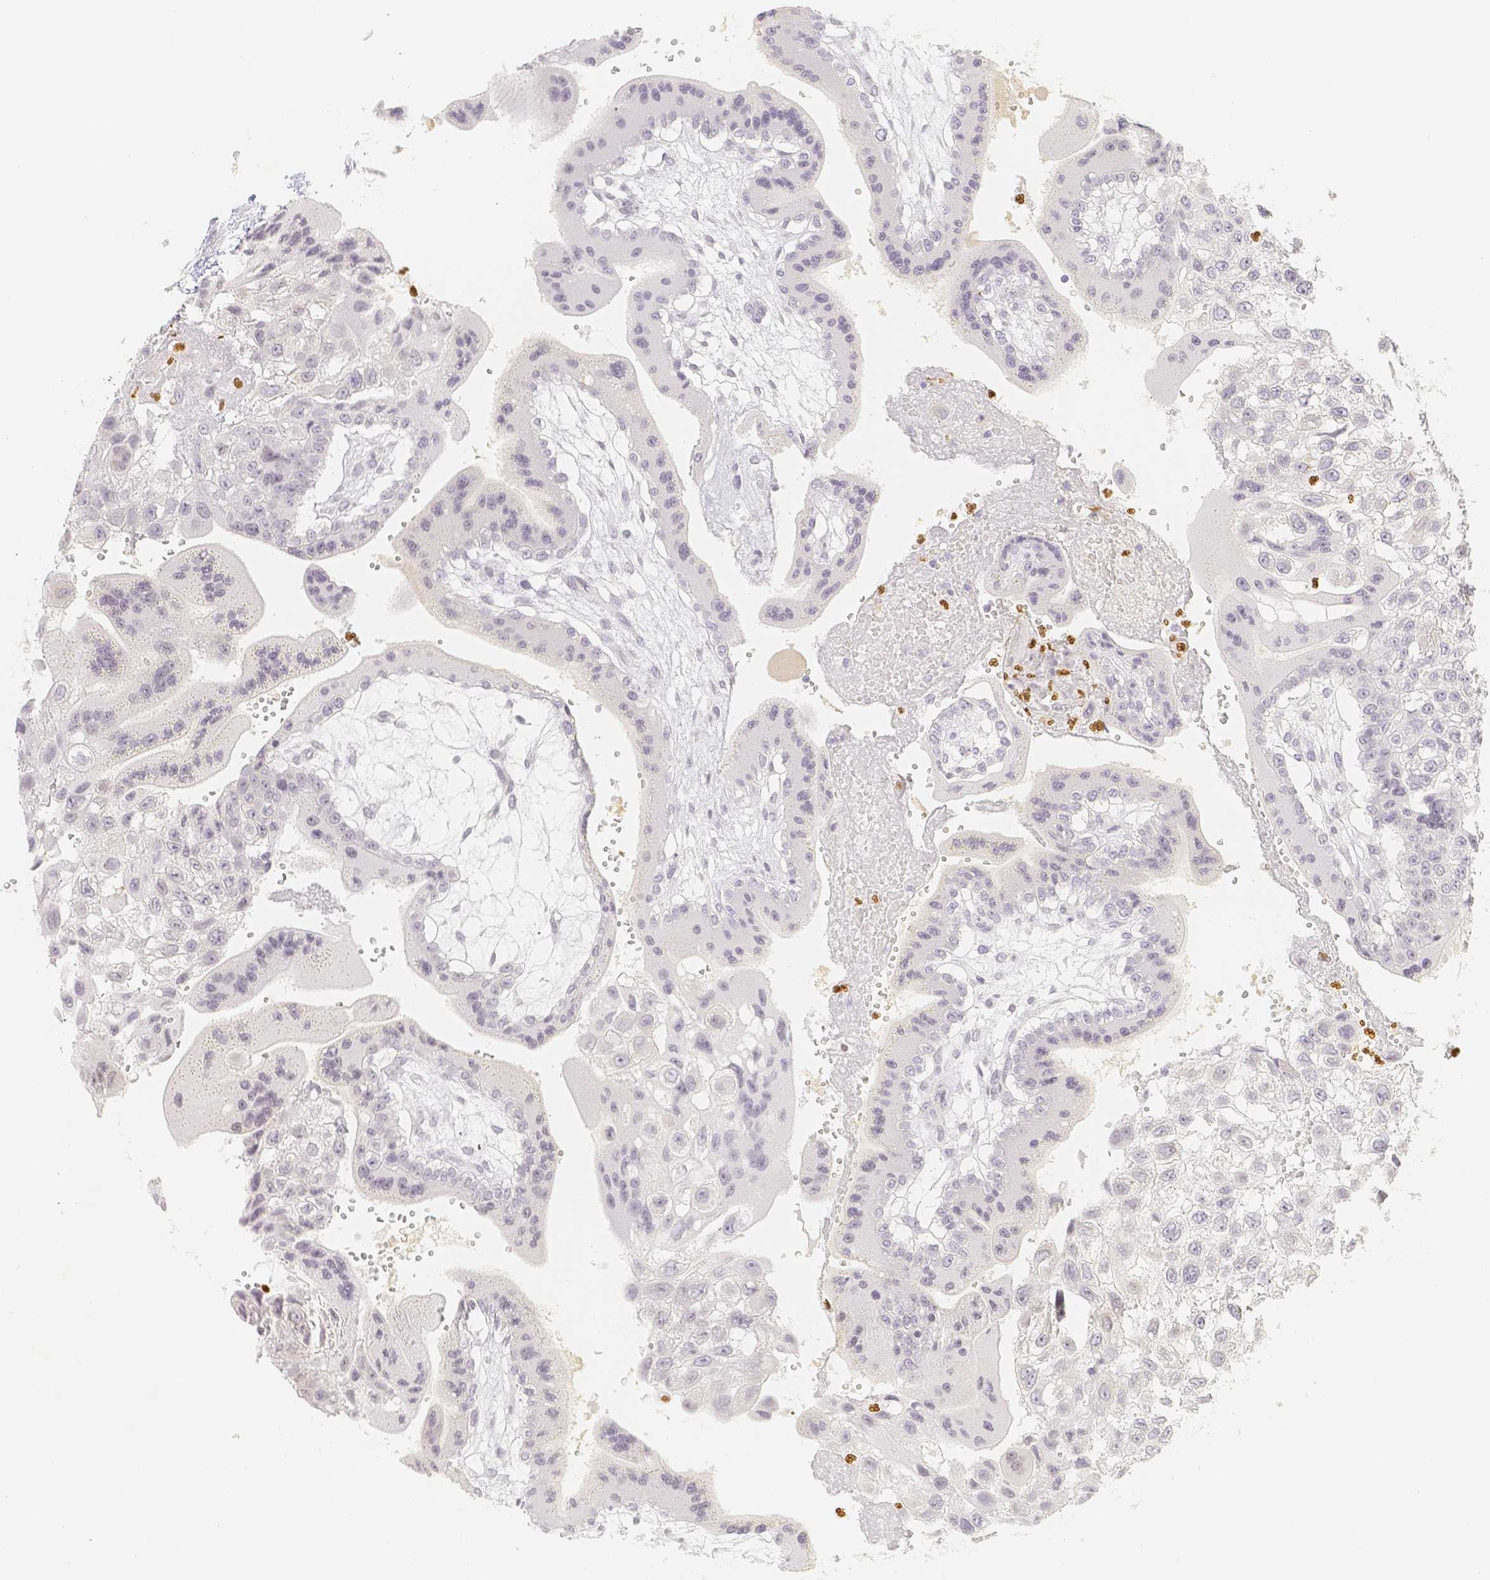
{"staining": {"intensity": "negative", "quantity": "none", "location": "none"}, "tissue": "fallopian tube", "cell_type": "Glandular cells", "image_type": "normal", "snomed": [{"axis": "morphology", "description": "Normal tissue, NOS"}, {"axis": "topography", "description": "Fallopian tube"}, {"axis": "topography", "description": "Placenta"}], "caption": "The immunohistochemistry (IHC) image has no significant expression in glandular cells of fallopian tube.", "gene": "PADI4", "patient": {"sex": "female", "age": 32}}